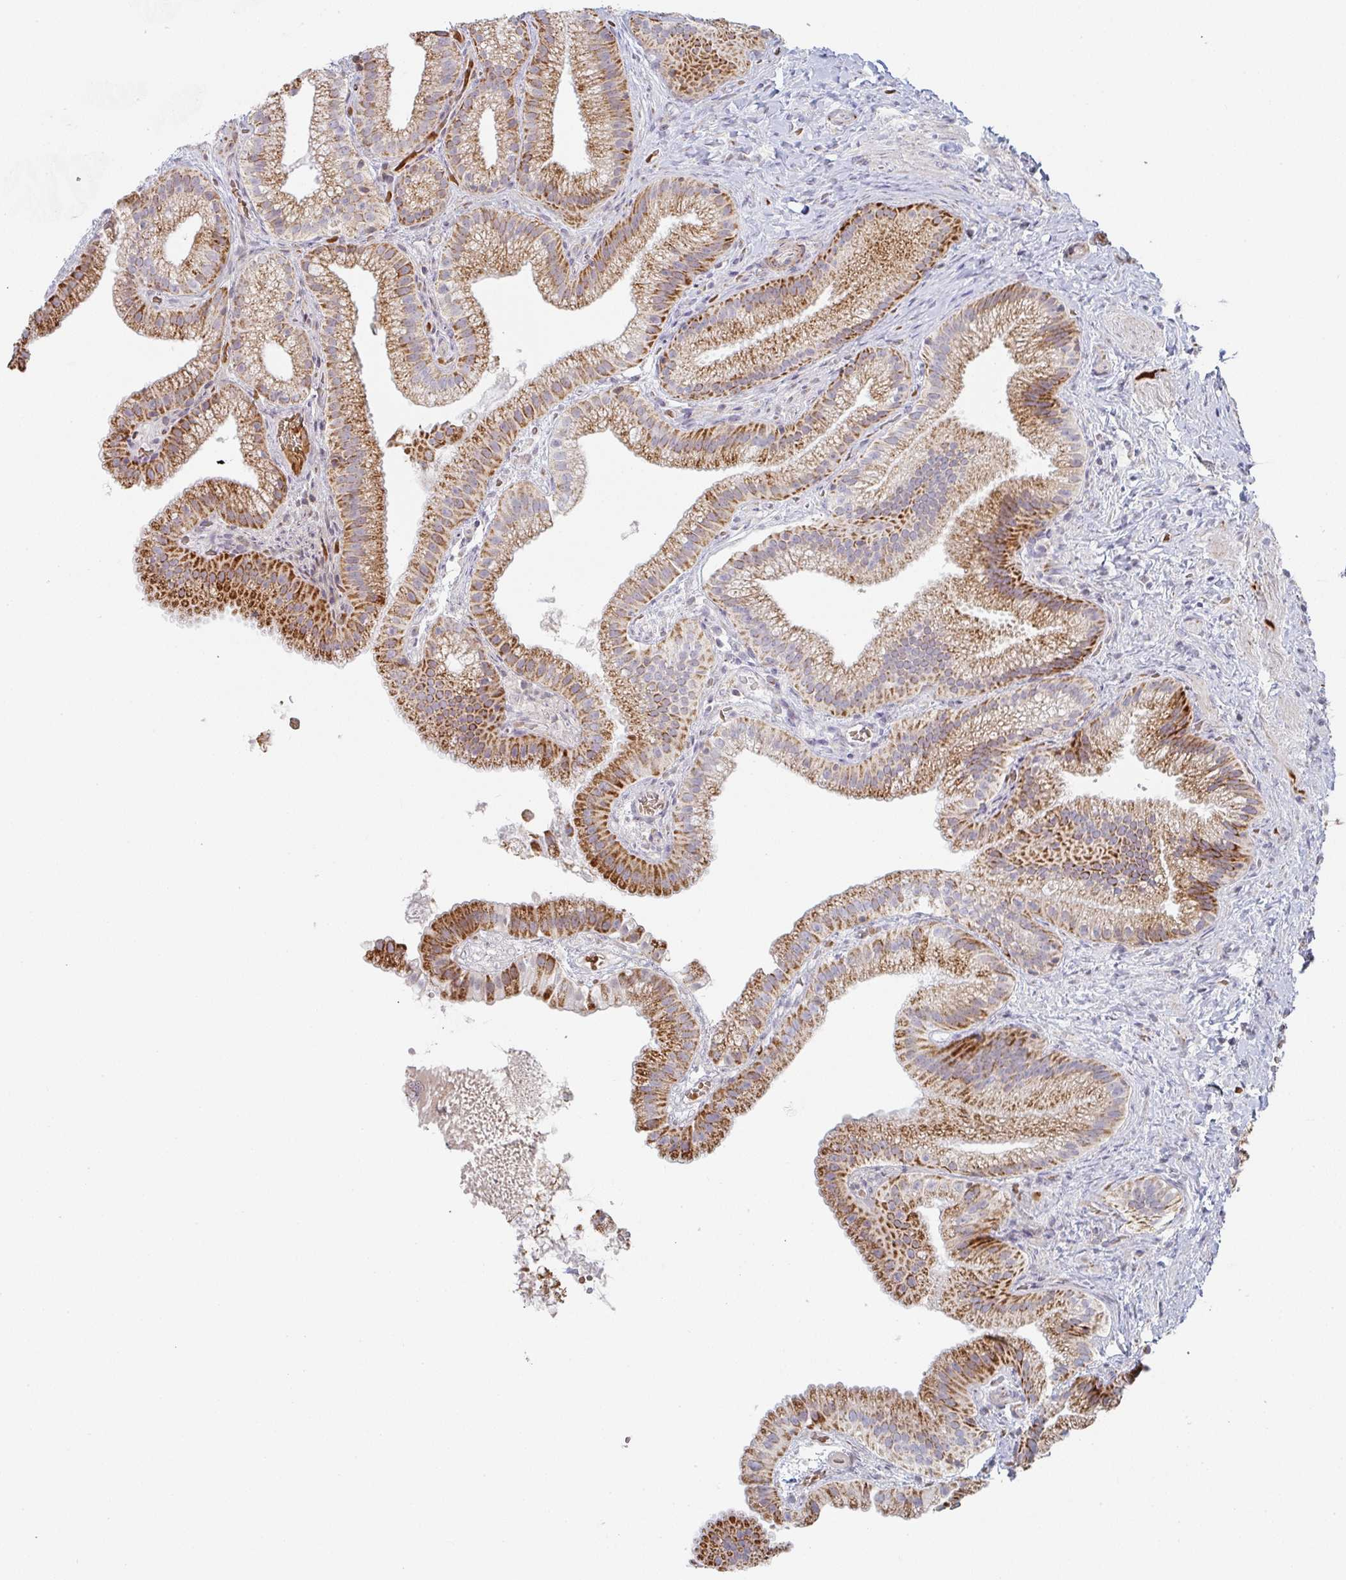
{"staining": {"intensity": "strong", "quantity": ">75%", "location": "cytoplasmic/membranous"}, "tissue": "gallbladder", "cell_type": "Glandular cells", "image_type": "normal", "snomed": [{"axis": "morphology", "description": "Normal tissue, NOS"}, {"axis": "topography", "description": "Gallbladder"}], "caption": "A photomicrograph of human gallbladder stained for a protein shows strong cytoplasmic/membranous brown staining in glandular cells.", "gene": "ZNF526", "patient": {"sex": "female", "age": 63}}